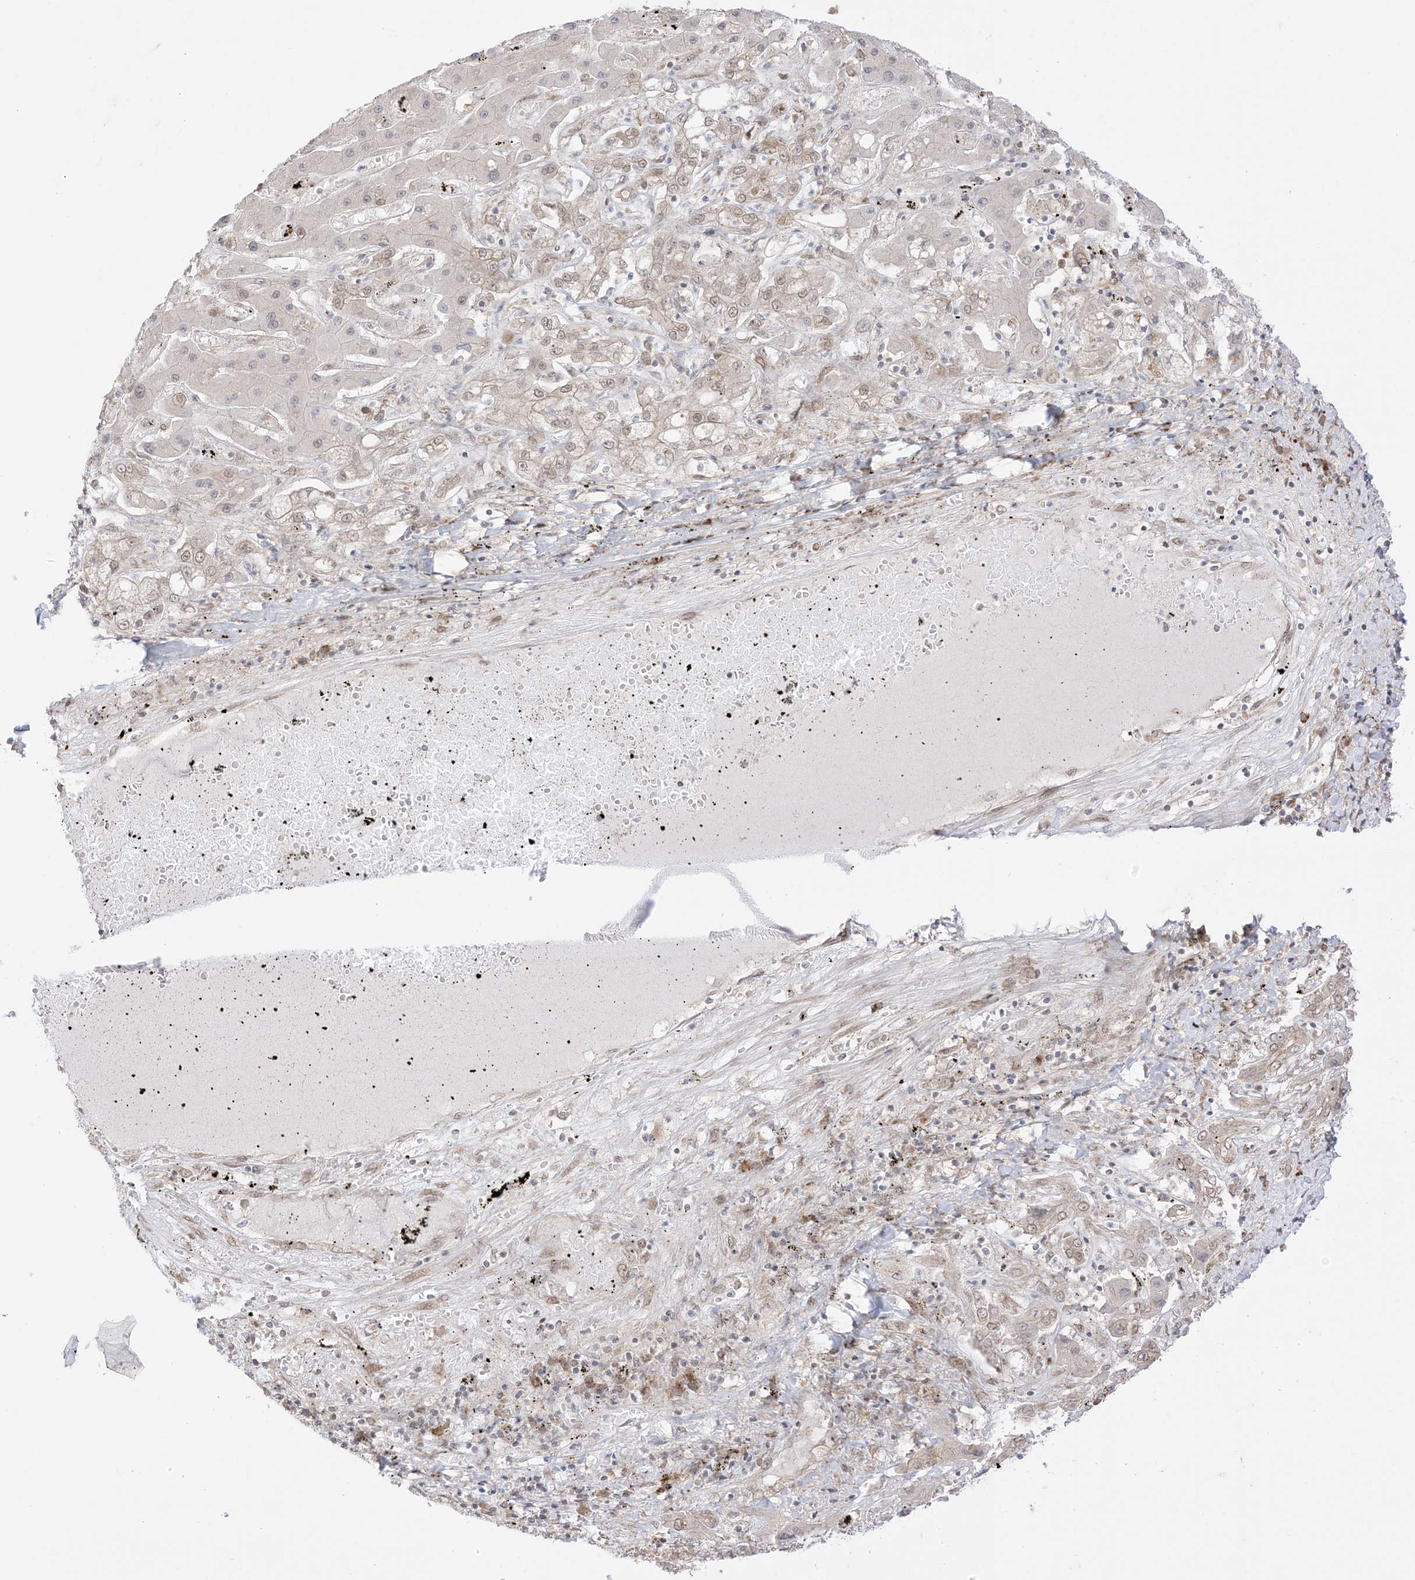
{"staining": {"intensity": "moderate", "quantity": "25%-75%", "location": "cytoplasmic/membranous,nuclear"}, "tissue": "liver cancer", "cell_type": "Tumor cells", "image_type": "cancer", "snomed": [{"axis": "morphology", "description": "Cholangiocarcinoma"}, {"axis": "topography", "description": "Liver"}], "caption": "Protein staining by immunohistochemistry (IHC) displays moderate cytoplasmic/membranous and nuclear staining in approximately 25%-75% of tumor cells in cholangiocarcinoma (liver).", "gene": "UBE2E2", "patient": {"sex": "male", "age": 67}}